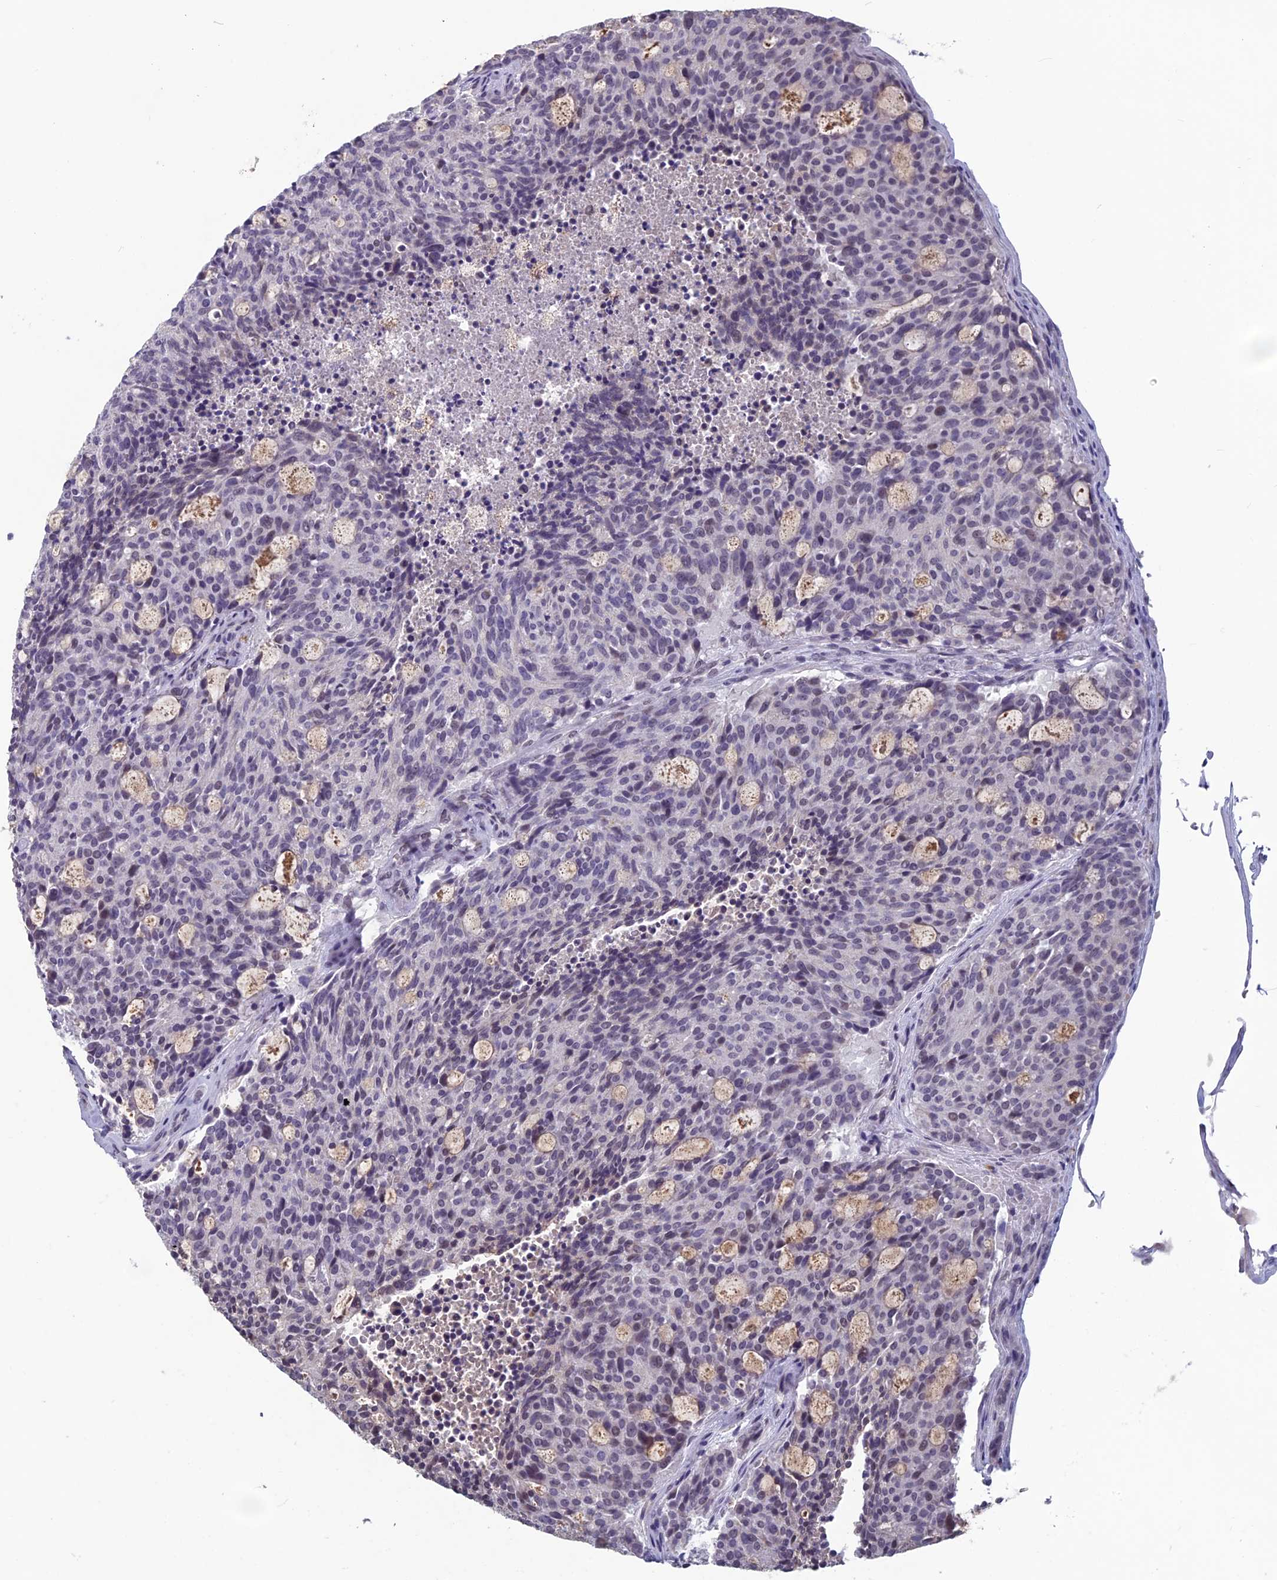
{"staining": {"intensity": "negative", "quantity": "none", "location": "none"}, "tissue": "carcinoid", "cell_type": "Tumor cells", "image_type": "cancer", "snomed": [{"axis": "morphology", "description": "Carcinoid, malignant, NOS"}, {"axis": "topography", "description": "Pancreas"}], "caption": "A high-resolution histopathology image shows immunohistochemistry (IHC) staining of malignant carcinoid, which shows no significant staining in tumor cells.", "gene": "MT-CO3", "patient": {"sex": "female", "age": 54}}